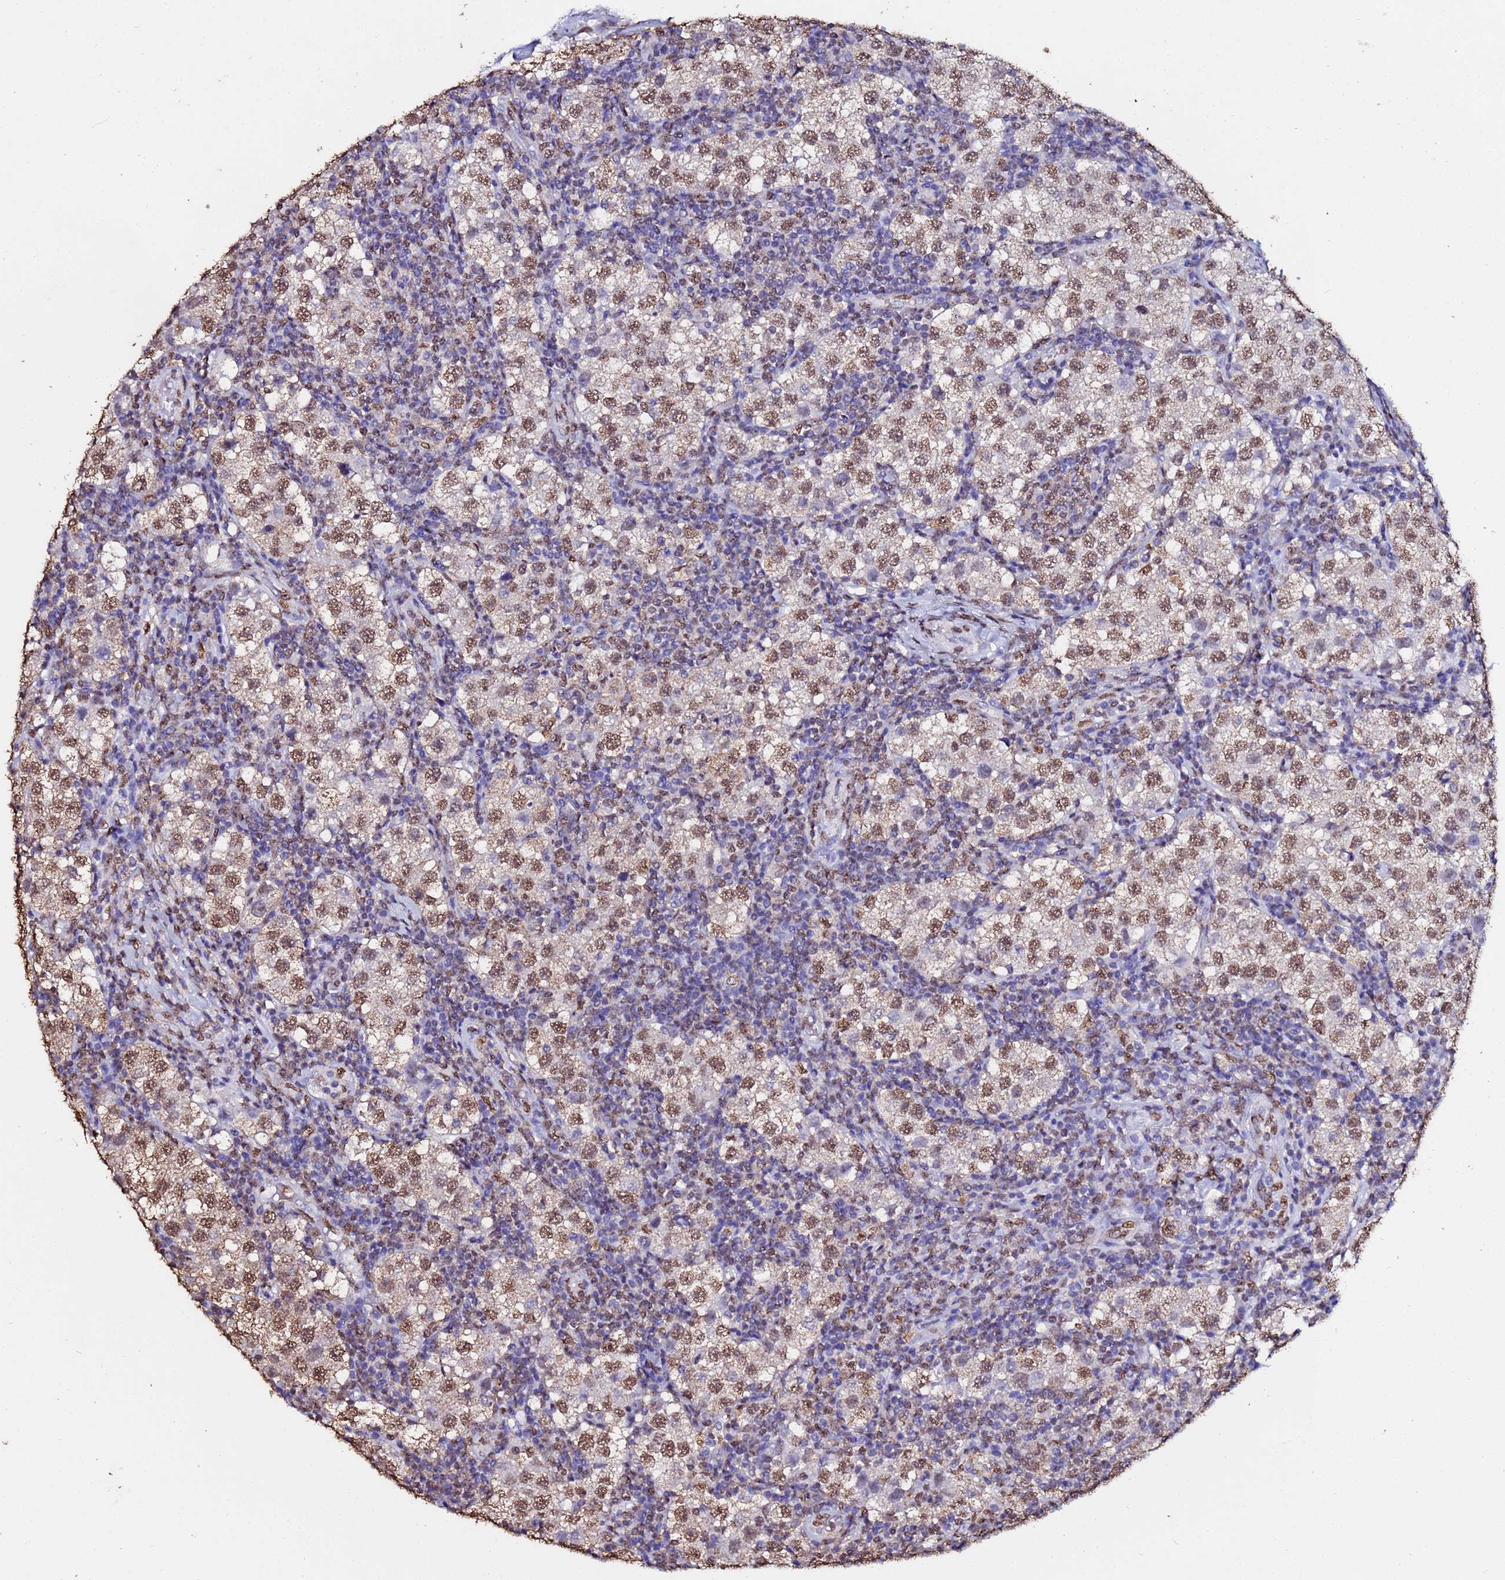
{"staining": {"intensity": "moderate", "quantity": ">75%", "location": "nuclear"}, "tissue": "testis cancer", "cell_type": "Tumor cells", "image_type": "cancer", "snomed": [{"axis": "morphology", "description": "Seminoma, NOS"}, {"axis": "topography", "description": "Testis"}], "caption": "Testis seminoma stained with IHC reveals moderate nuclear staining in approximately >75% of tumor cells.", "gene": "TRIP6", "patient": {"sex": "male", "age": 34}}